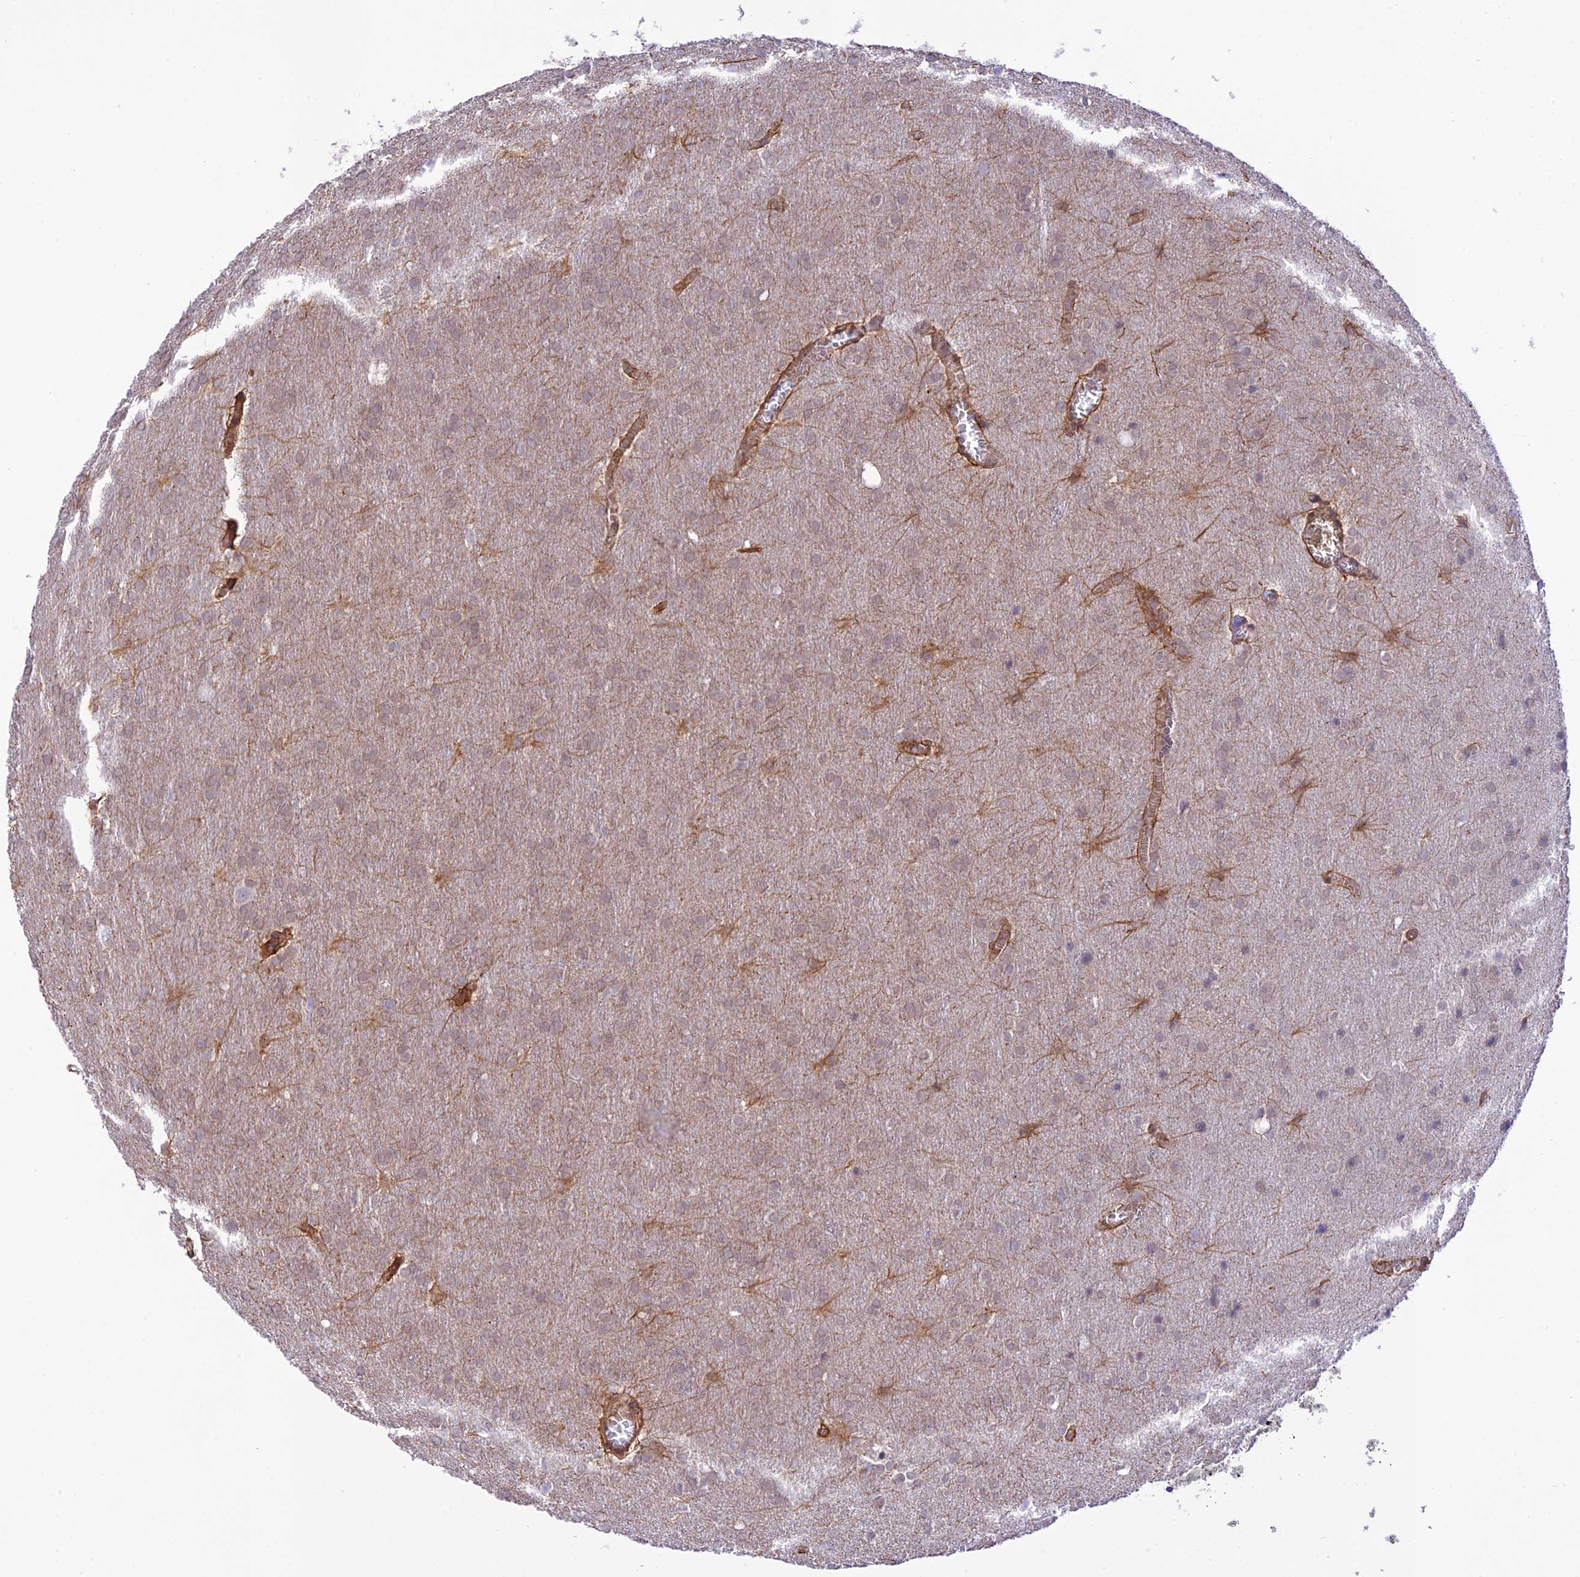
{"staining": {"intensity": "weak", "quantity": "25%-75%", "location": "cytoplasmic/membranous"}, "tissue": "glioma", "cell_type": "Tumor cells", "image_type": "cancer", "snomed": [{"axis": "morphology", "description": "Glioma, malignant, Low grade"}, {"axis": "topography", "description": "Brain"}], "caption": "Protein expression analysis of human glioma reveals weak cytoplasmic/membranous positivity in approximately 25%-75% of tumor cells. (DAB (3,3'-diaminobenzidine) IHC with brightfield microscopy, high magnification).", "gene": "EXOC3L4", "patient": {"sex": "female", "age": 32}}